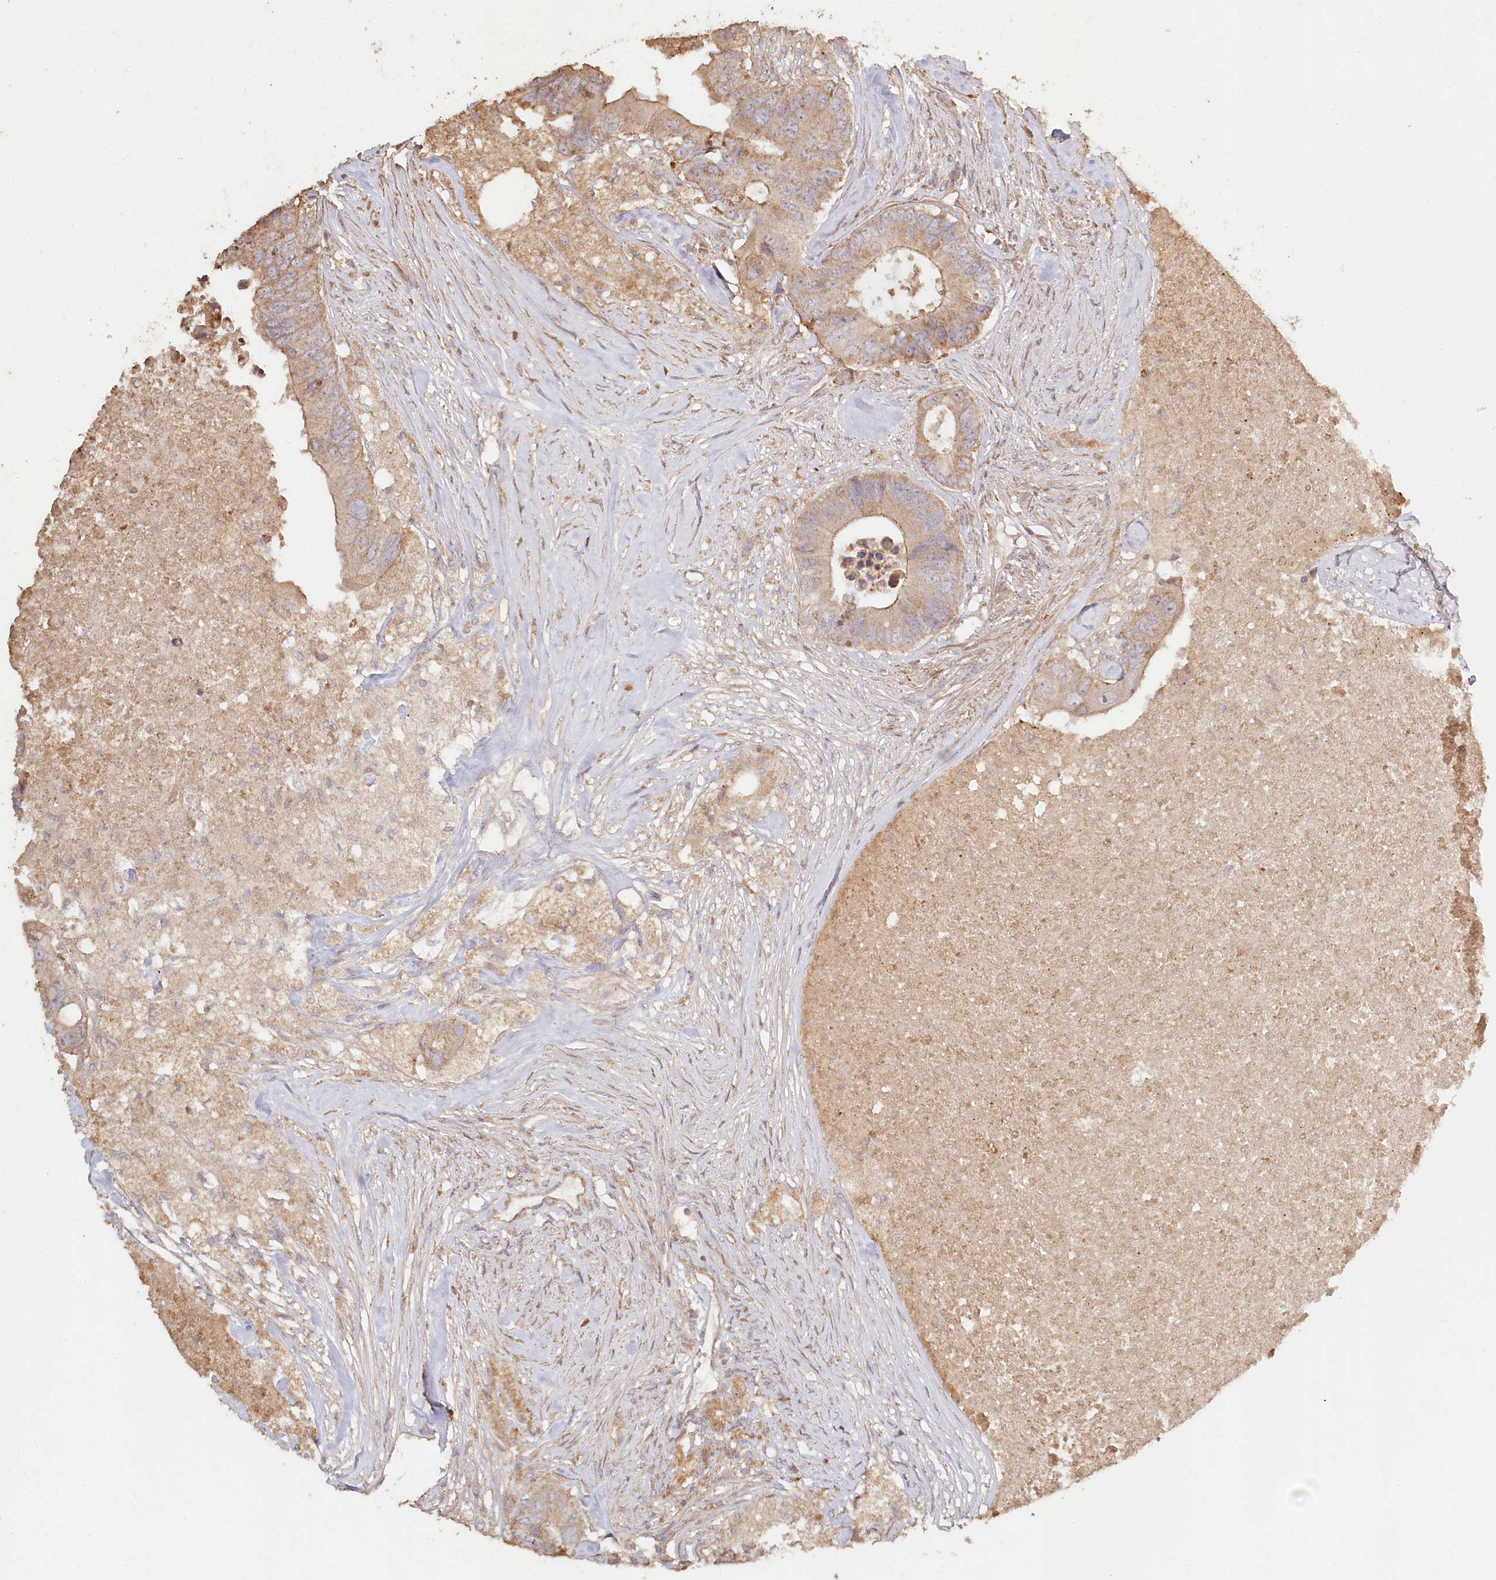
{"staining": {"intensity": "weak", "quantity": "25%-75%", "location": "cytoplasmic/membranous"}, "tissue": "colorectal cancer", "cell_type": "Tumor cells", "image_type": "cancer", "snomed": [{"axis": "morphology", "description": "Adenocarcinoma, NOS"}, {"axis": "topography", "description": "Colon"}], "caption": "This photomicrograph displays colorectal cancer (adenocarcinoma) stained with immunohistochemistry (IHC) to label a protein in brown. The cytoplasmic/membranous of tumor cells show weak positivity for the protein. Nuclei are counter-stained blue.", "gene": "HAL", "patient": {"sex": "male", "age": 71}}